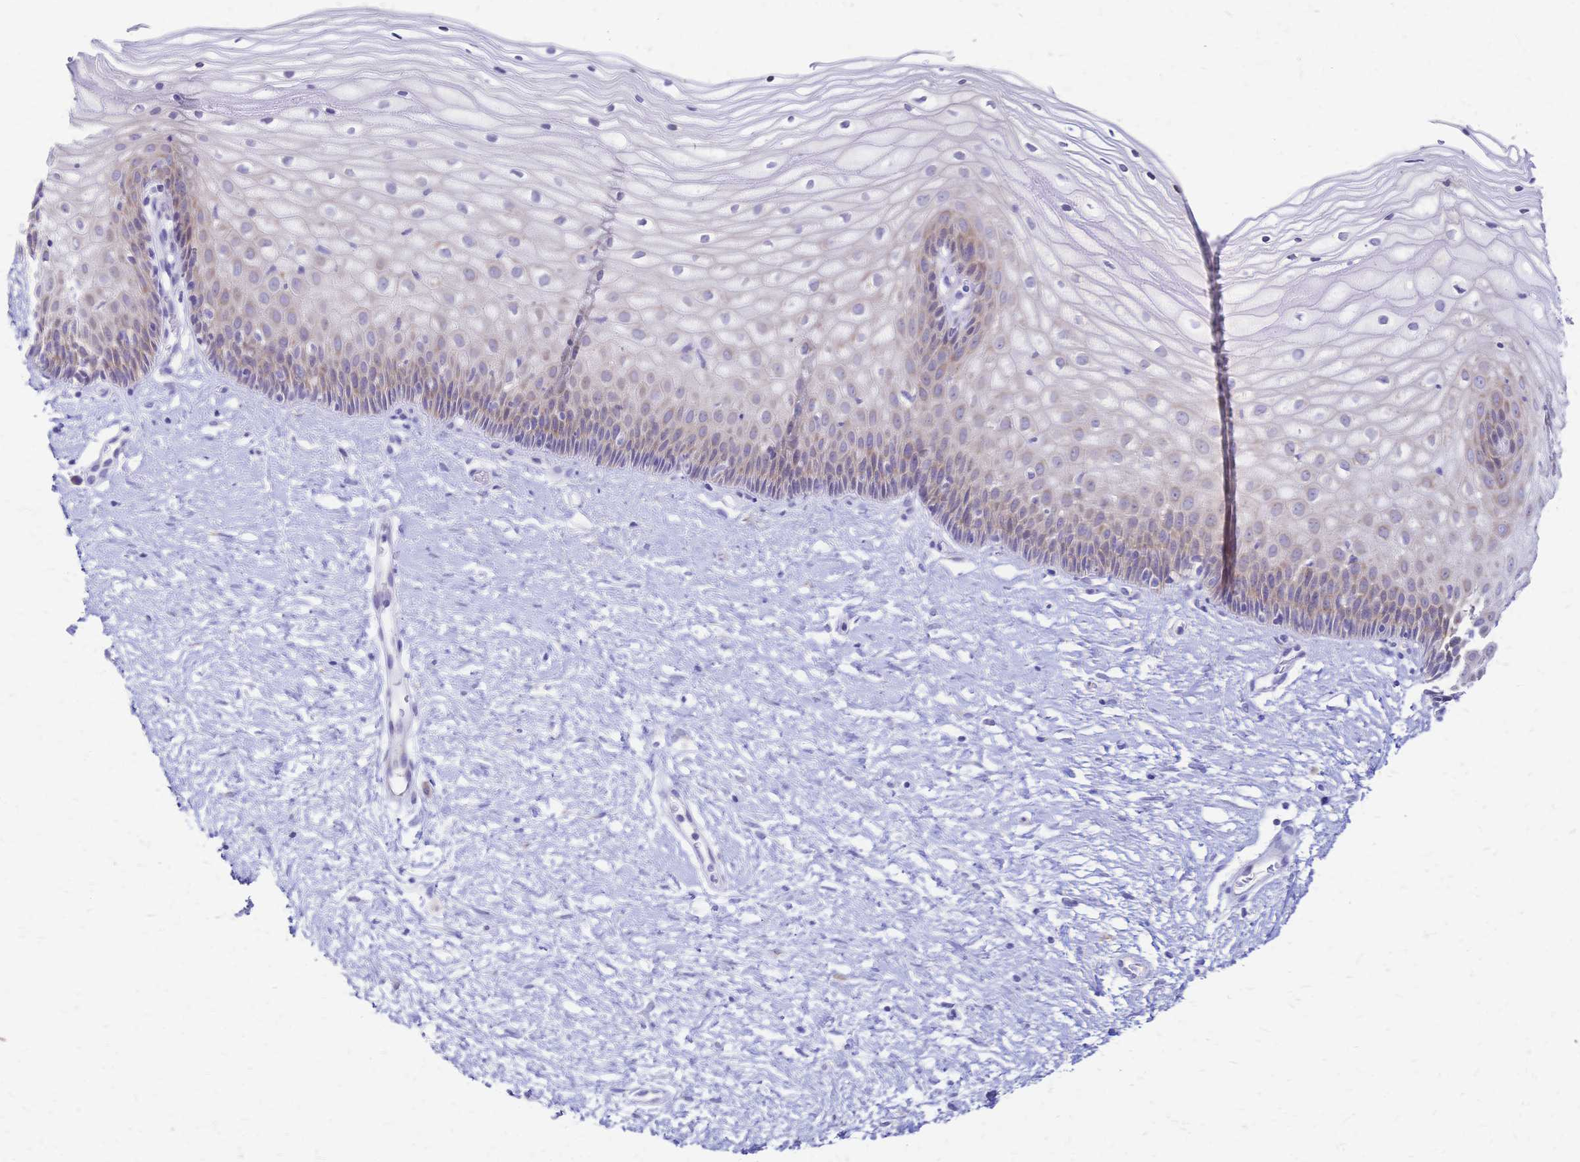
{"staining": {"intensity": "negative", "quantity": "none", "location": "none"}, "tissue": "cervix", "cell_type": "Glandular cells", "image_type": "normal", "snomed": [{"axis": "morphology", "description": "Normal tissue, NOS"}, {"axis": "topography", "description": "Cervix"}], "caption": "Micrograph shows no significant protein expression in glandular cells of benign cervix. The staining is performed using DAB (3,3'-diaminobenzidine) brown chromogen with nuclei counter-stained in using hematoxylin.", "gene": "GRB7", "patient": {"sex": "female", "age": 36}}